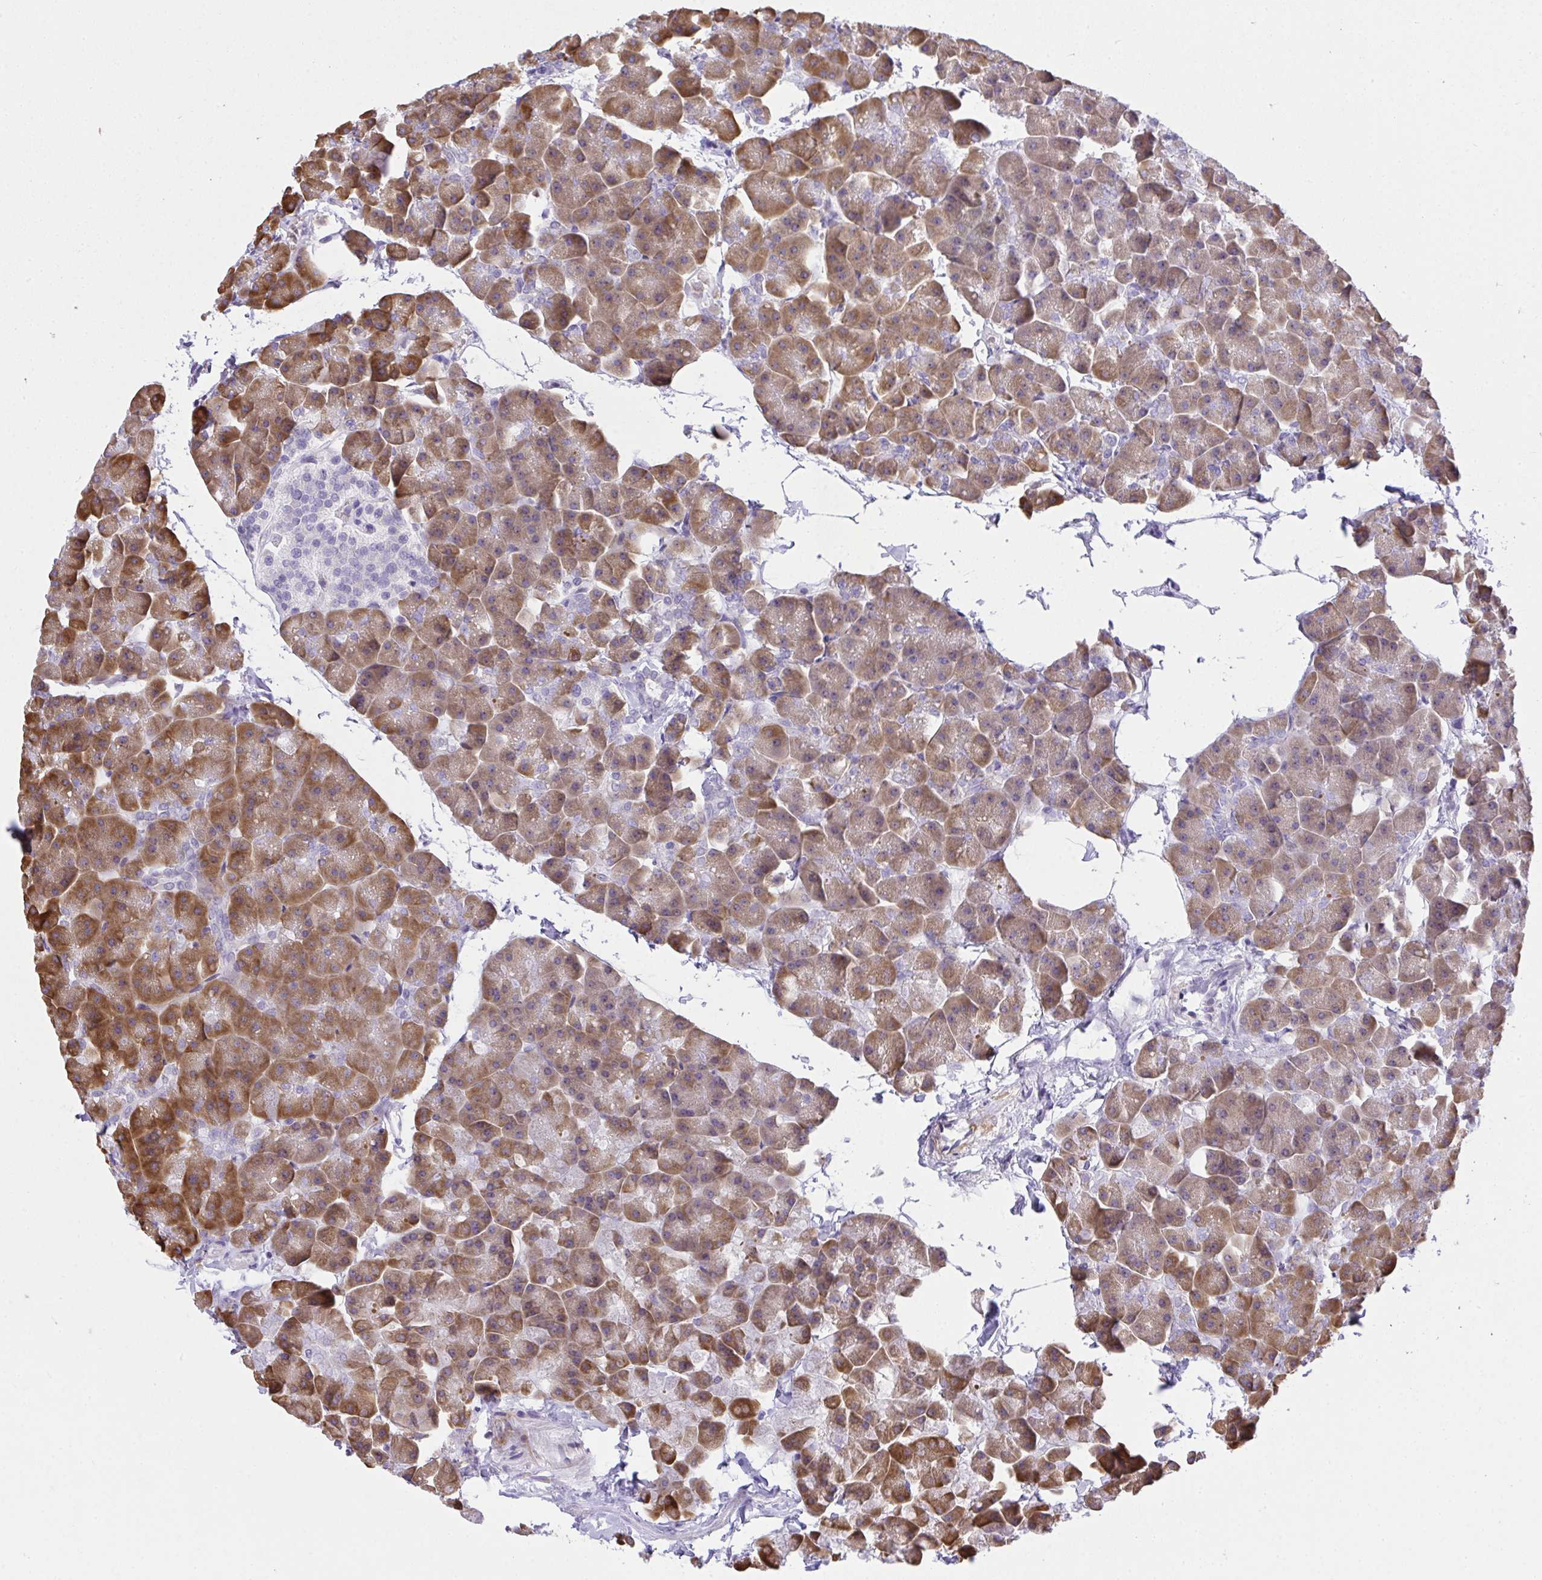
{"staining": {"intensity": "moderate", "quantity": ">75%", "location": "cytoplasmic/membranous"}, "tissue": "pancreas", "cell_type": "Exocrine glandular cells", "image_type": "normal", "snomed": [{"axis": "morphology", "description": "Normal tissue, NOS"}, {"axis": "topography", "description": "Pancreas"}], "caption": "About >75% of exocrine glandular cells in unremarkable human pancreas exhibit moderate cytoplasmic/membranous protein positivity as visualized by brown immunohistochemical staining.", "gene": "ADRA2C", "patient": {"sex": "male", "age": 35}}